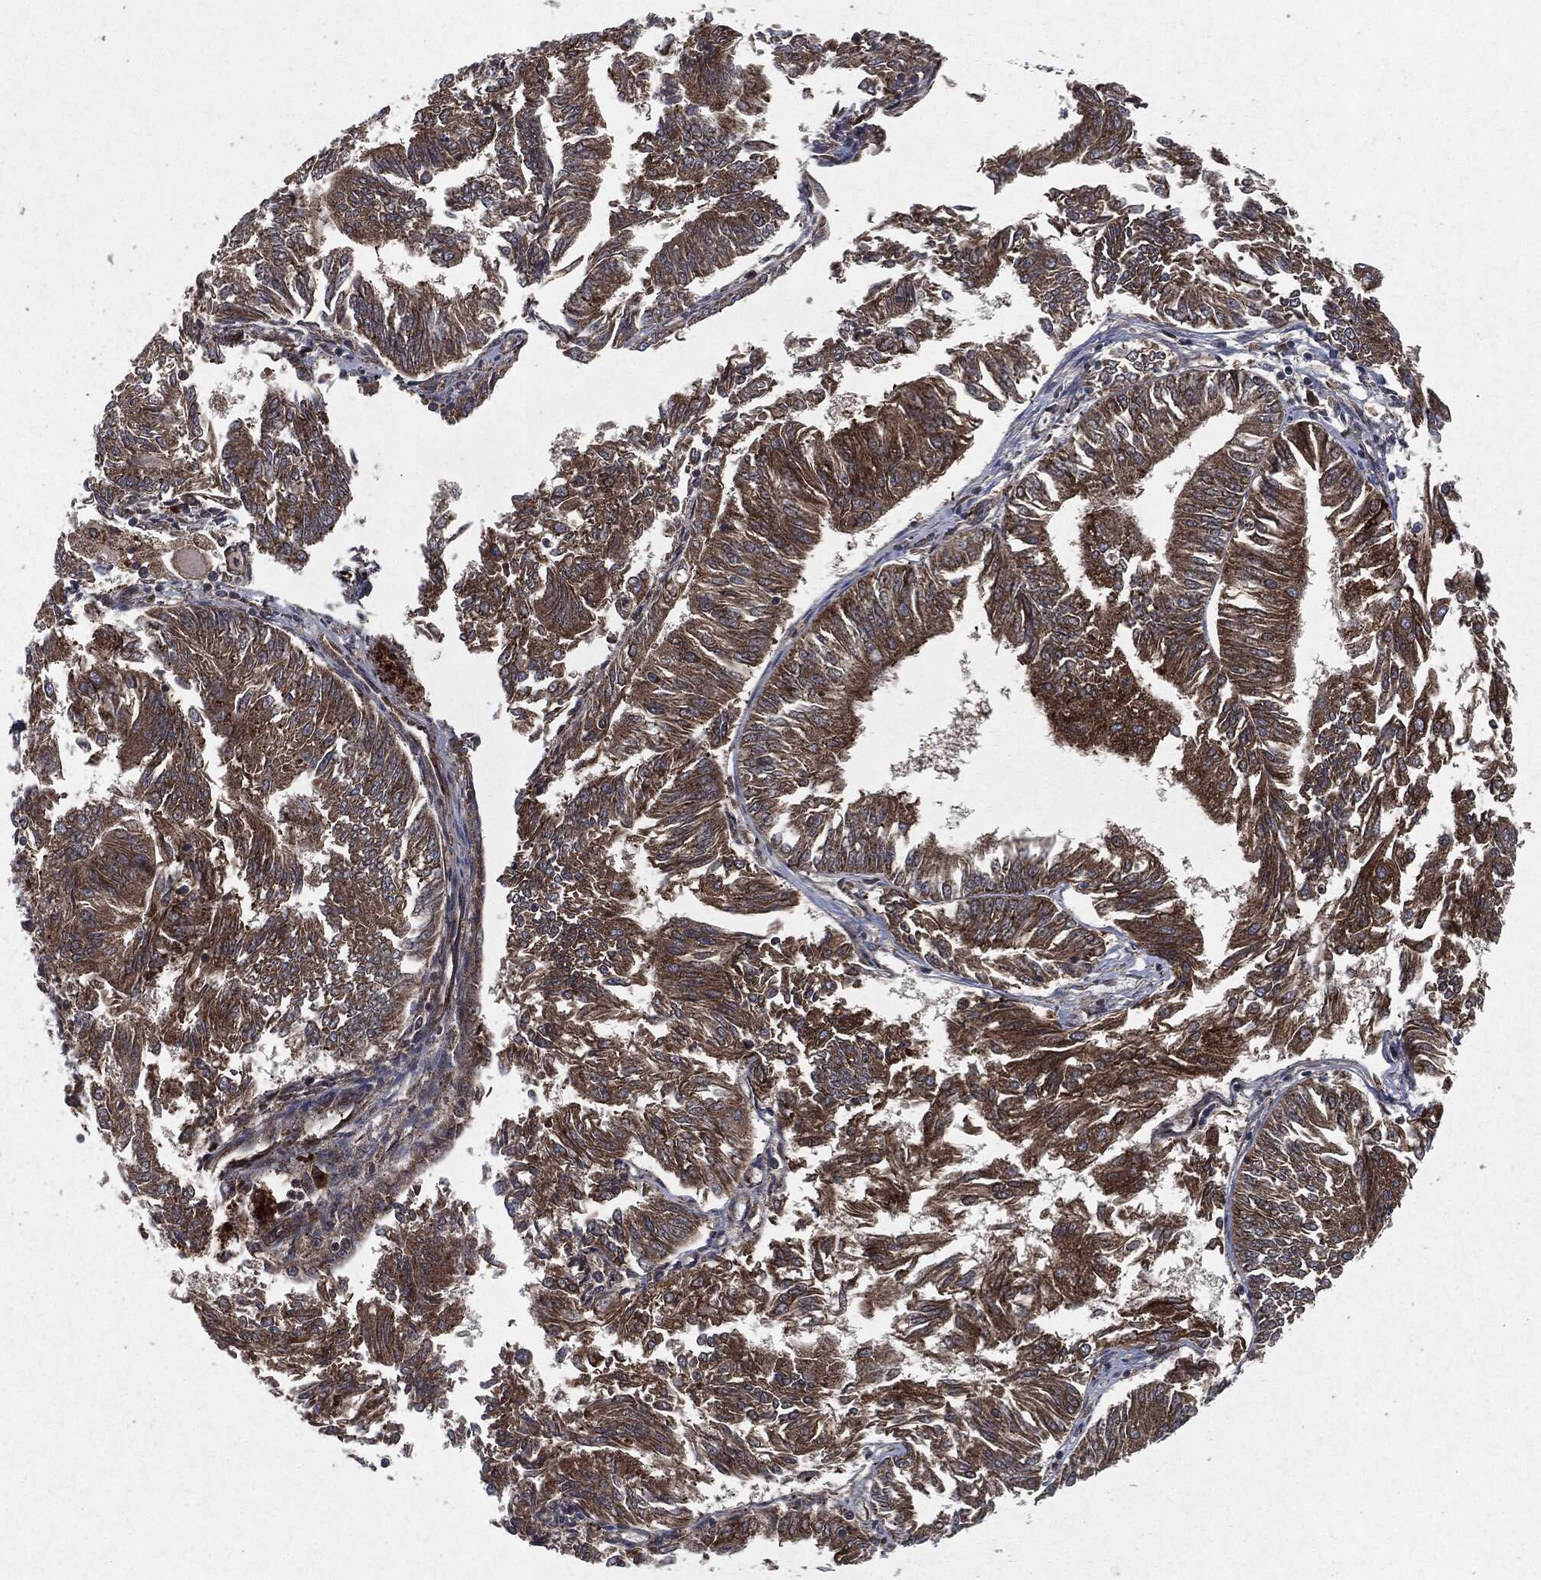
{"staining": {"intensity": "strong", "quantity": "25%-75%", "location": "cytoplasmic/membranous"}, "tissue": "endometrial cancer", "cell_type": "Tumor cells", "image_type": "cancer", "snomed": [{"axis": "morphology", "description": "Adenocarcinoma, NOS"}, {"axis": "topography", "description": "Endometrium"}], "caption": "The histopathology image exhibits staining of adenocarcinoma (endometrial), revealing strong cytoplasmic/membranous protein positivity (brown color) within tumor cells.", "gene": "RAF1", "patient": {"sex": "female", "age": 58}}